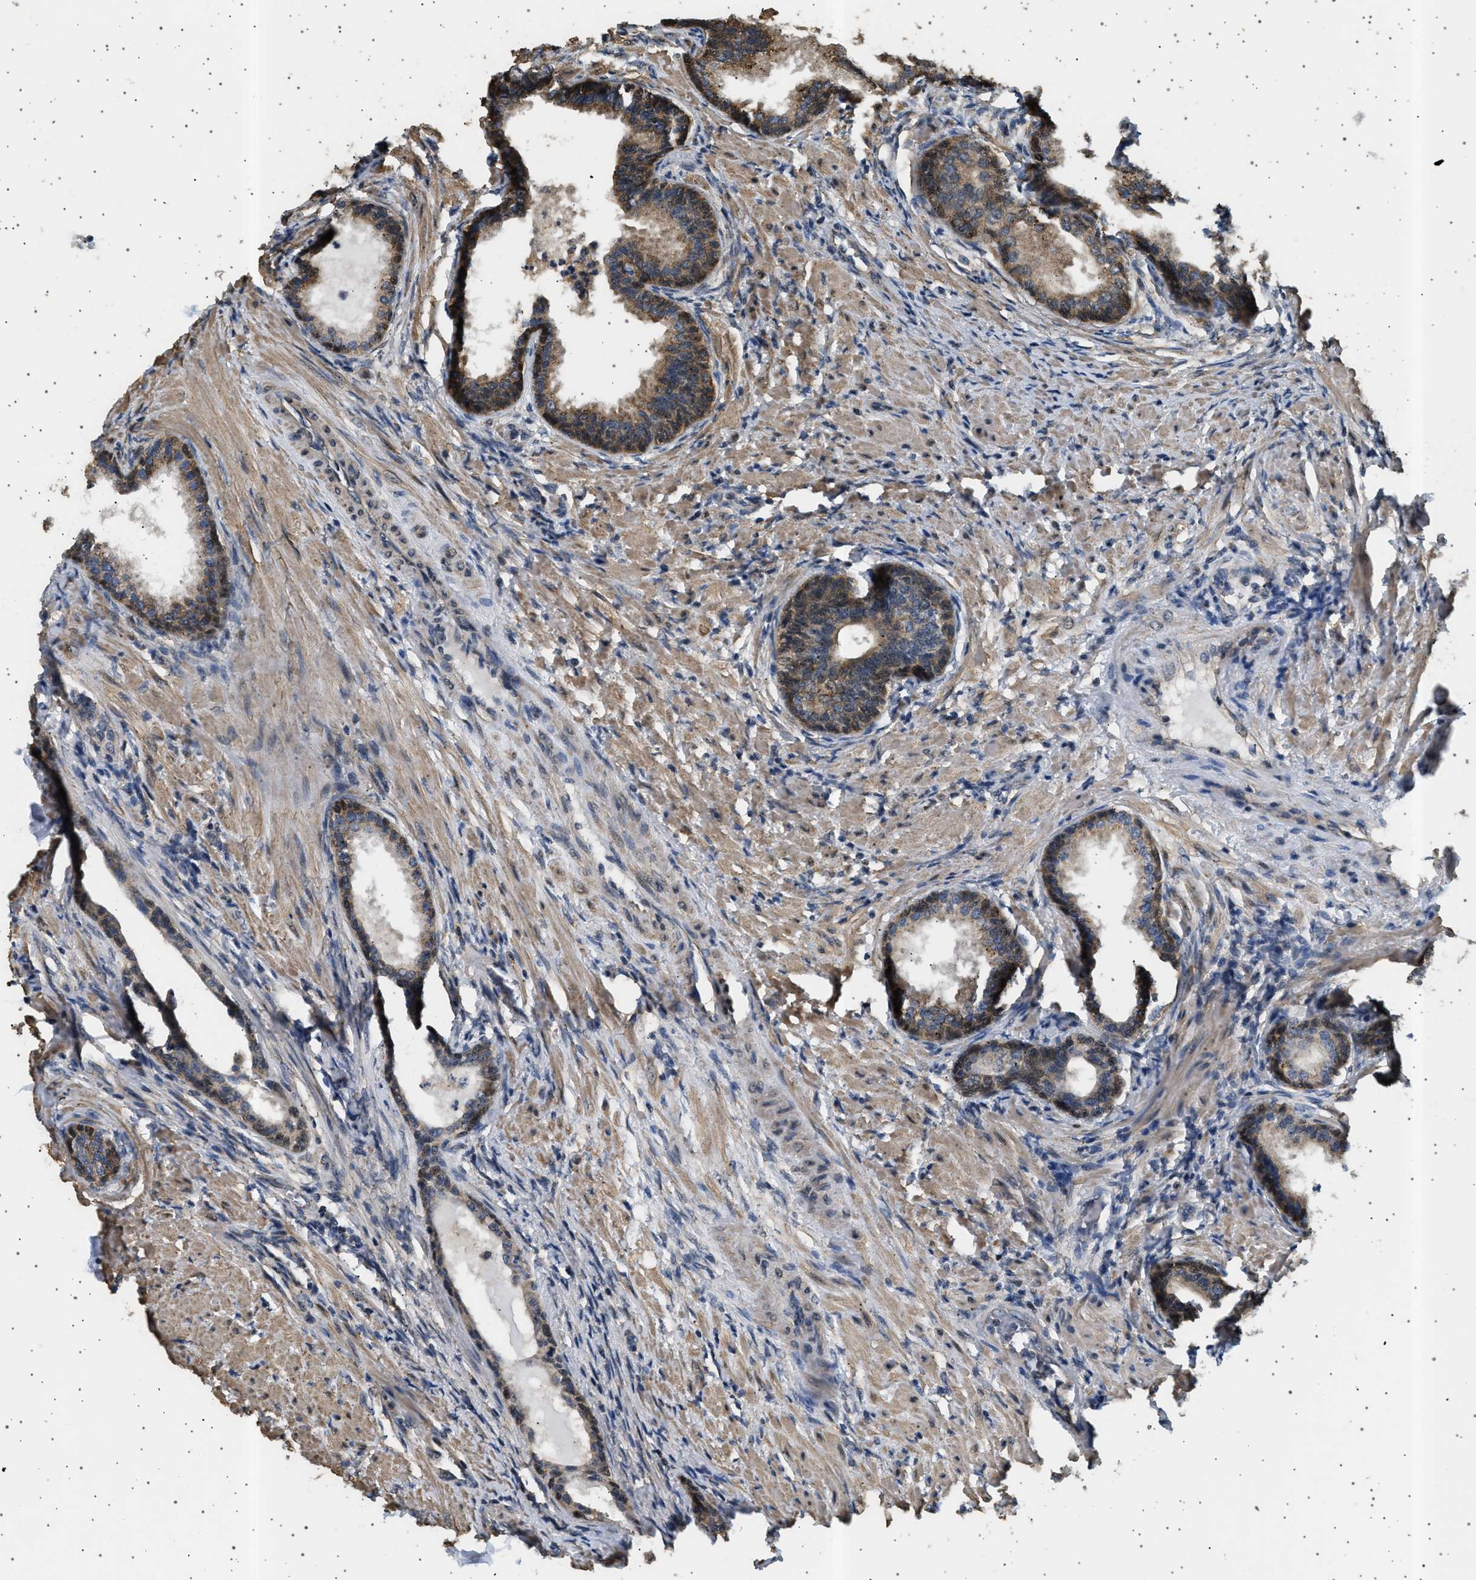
{"staining": {"intensity": "moderate", "quantity": ">75%", "location": "cytoplasmic/membranous"}, "tissue": "prostate", "cell_type": "Glandular cells", "image_type": "normal", "snomed": [{"axis": "morphology", "description": "Normal tissue, NOS"}, {"axis": "topography", "description": "Prostate"}], "caption": "A brown stain labels moderate cytoplasmic/membranous expression of a protein in glandular cells of unremarkable human prostate.", "gene": "KCNA4", "patient": {"sex": "male", "age": 76}}